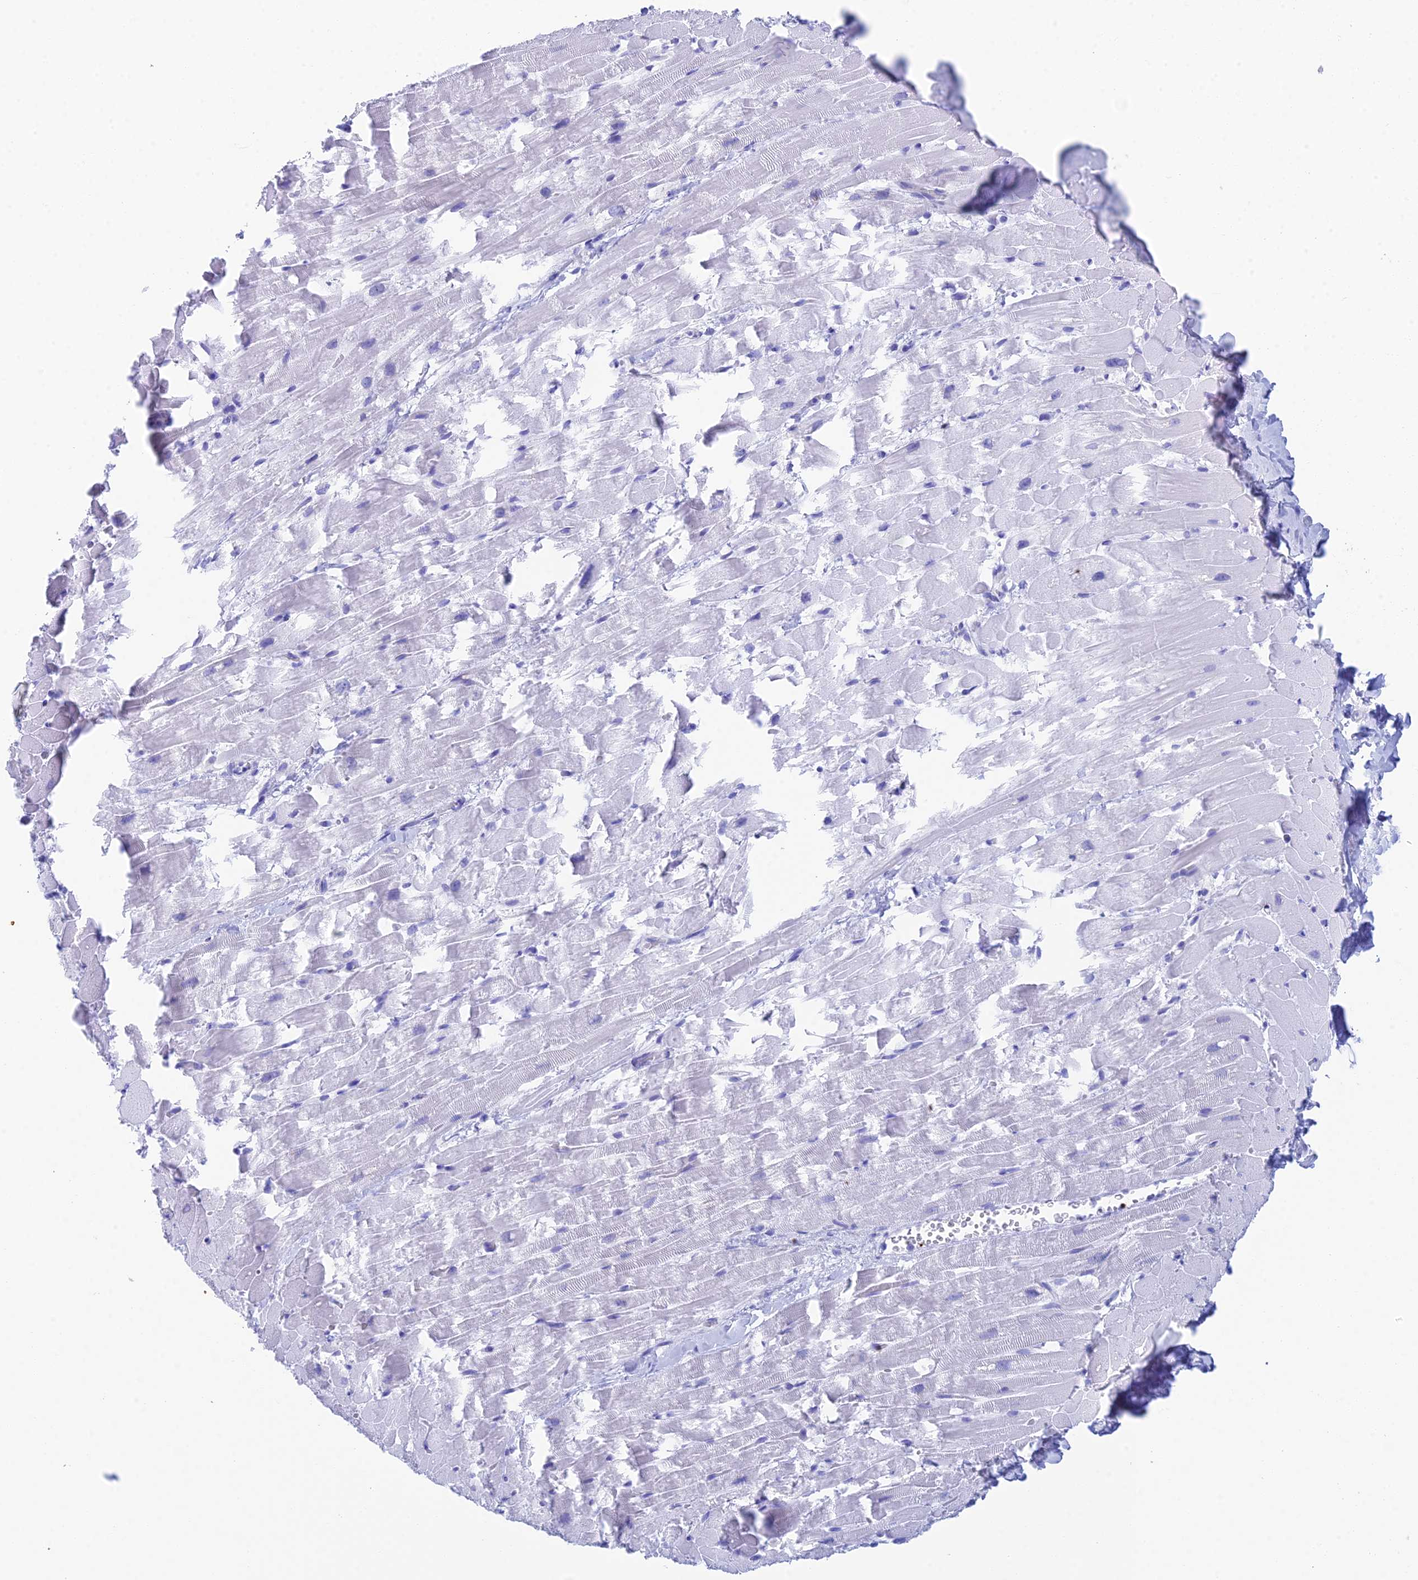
{"staining": {"intensity": "negative", "quantity": "none", "location": "none"}, "tissue": "heart muscle", "cell_type": "Cardiomyocytes", "image_type": "normal", "snomed": [{"axis": "morphology", "description": "Normal tissue, NOS"}, {"axis": "topography", "description": "Heart"}], "caption": "DAB immunohistochemical staining of unremarkable human heart muscle displays no significant staining in cardiomyocytes.", "gene": "REG1A", "patient": {"sex": "male", "age": 37}}